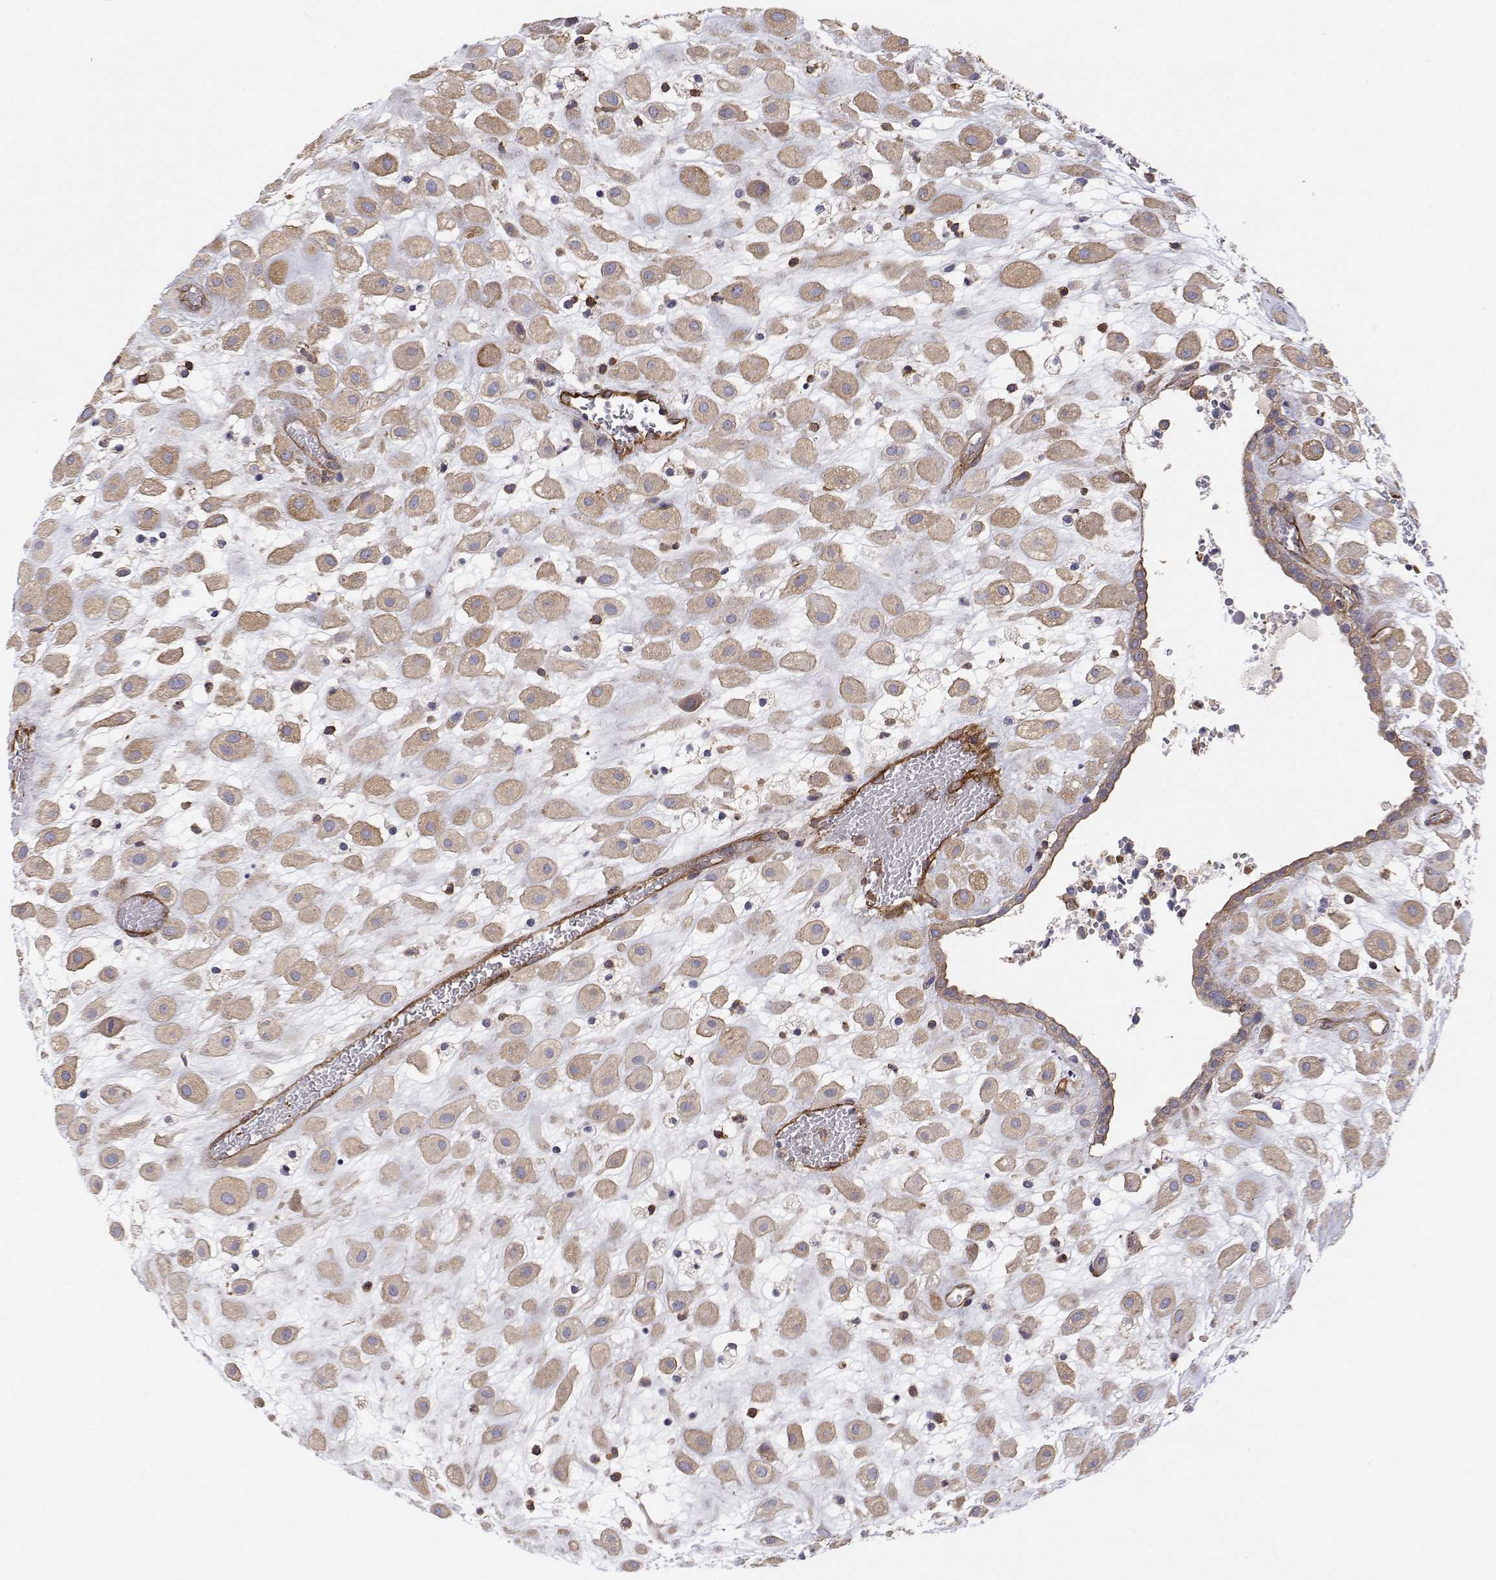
{"staining": {"intensity": "weak", "quantity": ">75%", "location": "cytoplasmic/membranous"}, "tissue": "placenta", "cell_type": "Decidual cells", "image_type": "normal", "snomed": [{"axis": "morphology", "description": "Normal tissue, NOS"}, {"axis": "topography", "description": "Placenta"}], "caption": "Immunohistochemistry (IHC) (DAB (3,3'-diaminobenzidine)) staining of normal placenta exhibits weak cytoplasmic/membranous protein expression in approximately >75% of decidual cells.", "gene": "MYH9", "patient": {"sex": "female", "age": 24}}